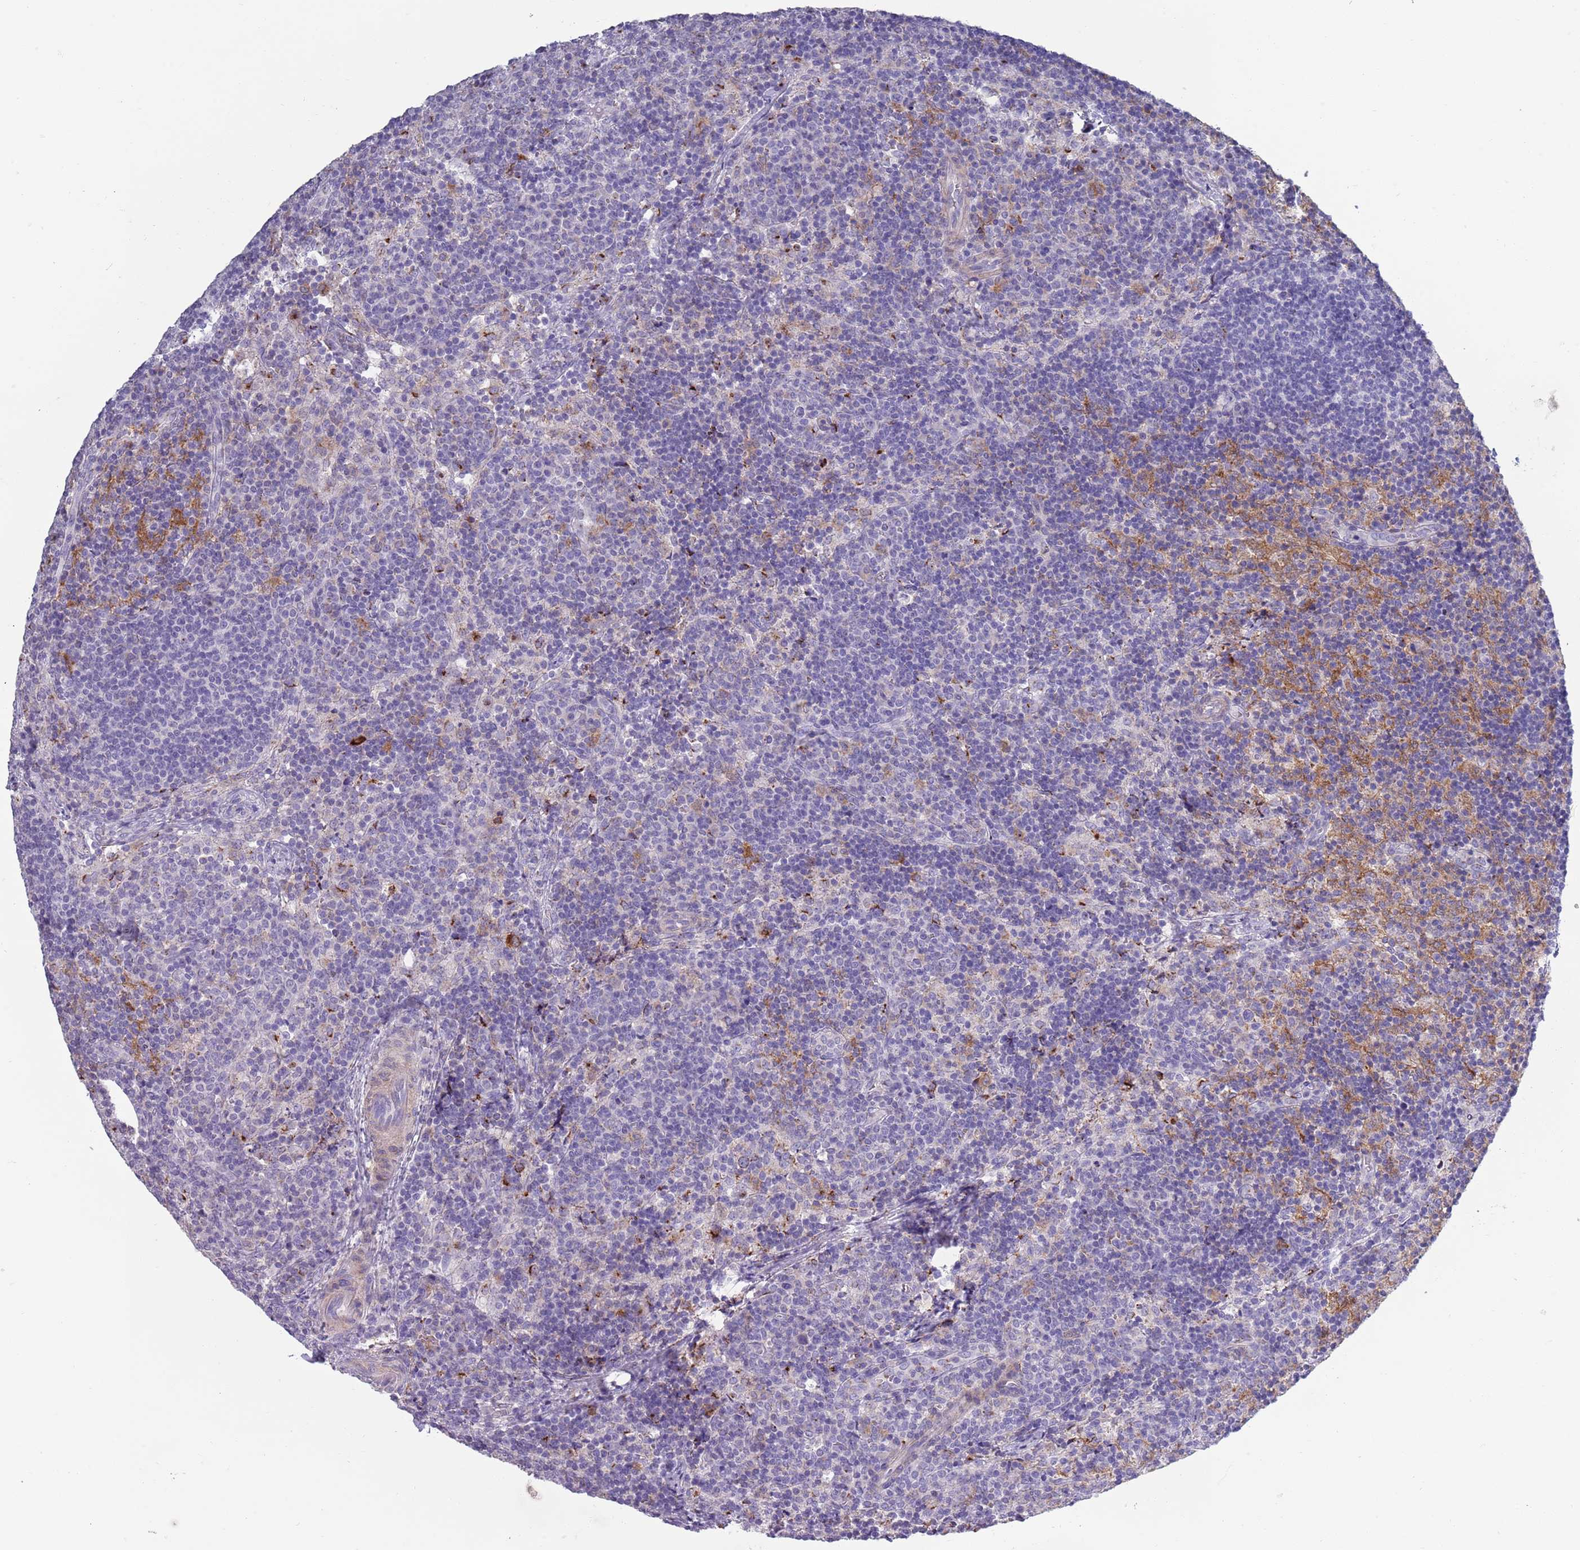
{"staining": {"intensity": "negative", "quantity": "none", "location": "none"}, "tissue": "lymph node", "cell_type": "Germinal center cells", "image_type": "normal", "snomed": [{"axis": "morphology", "description": "Normal tissue, NOS"}, {"axis": "topography", "description": "Lymph node"}], "caption": "This is an IHC image of normal lymph node. There is no staining in germinal center cells.", "gene": "ACSBG1", "patient": {"sex": "female", "age": 30}}